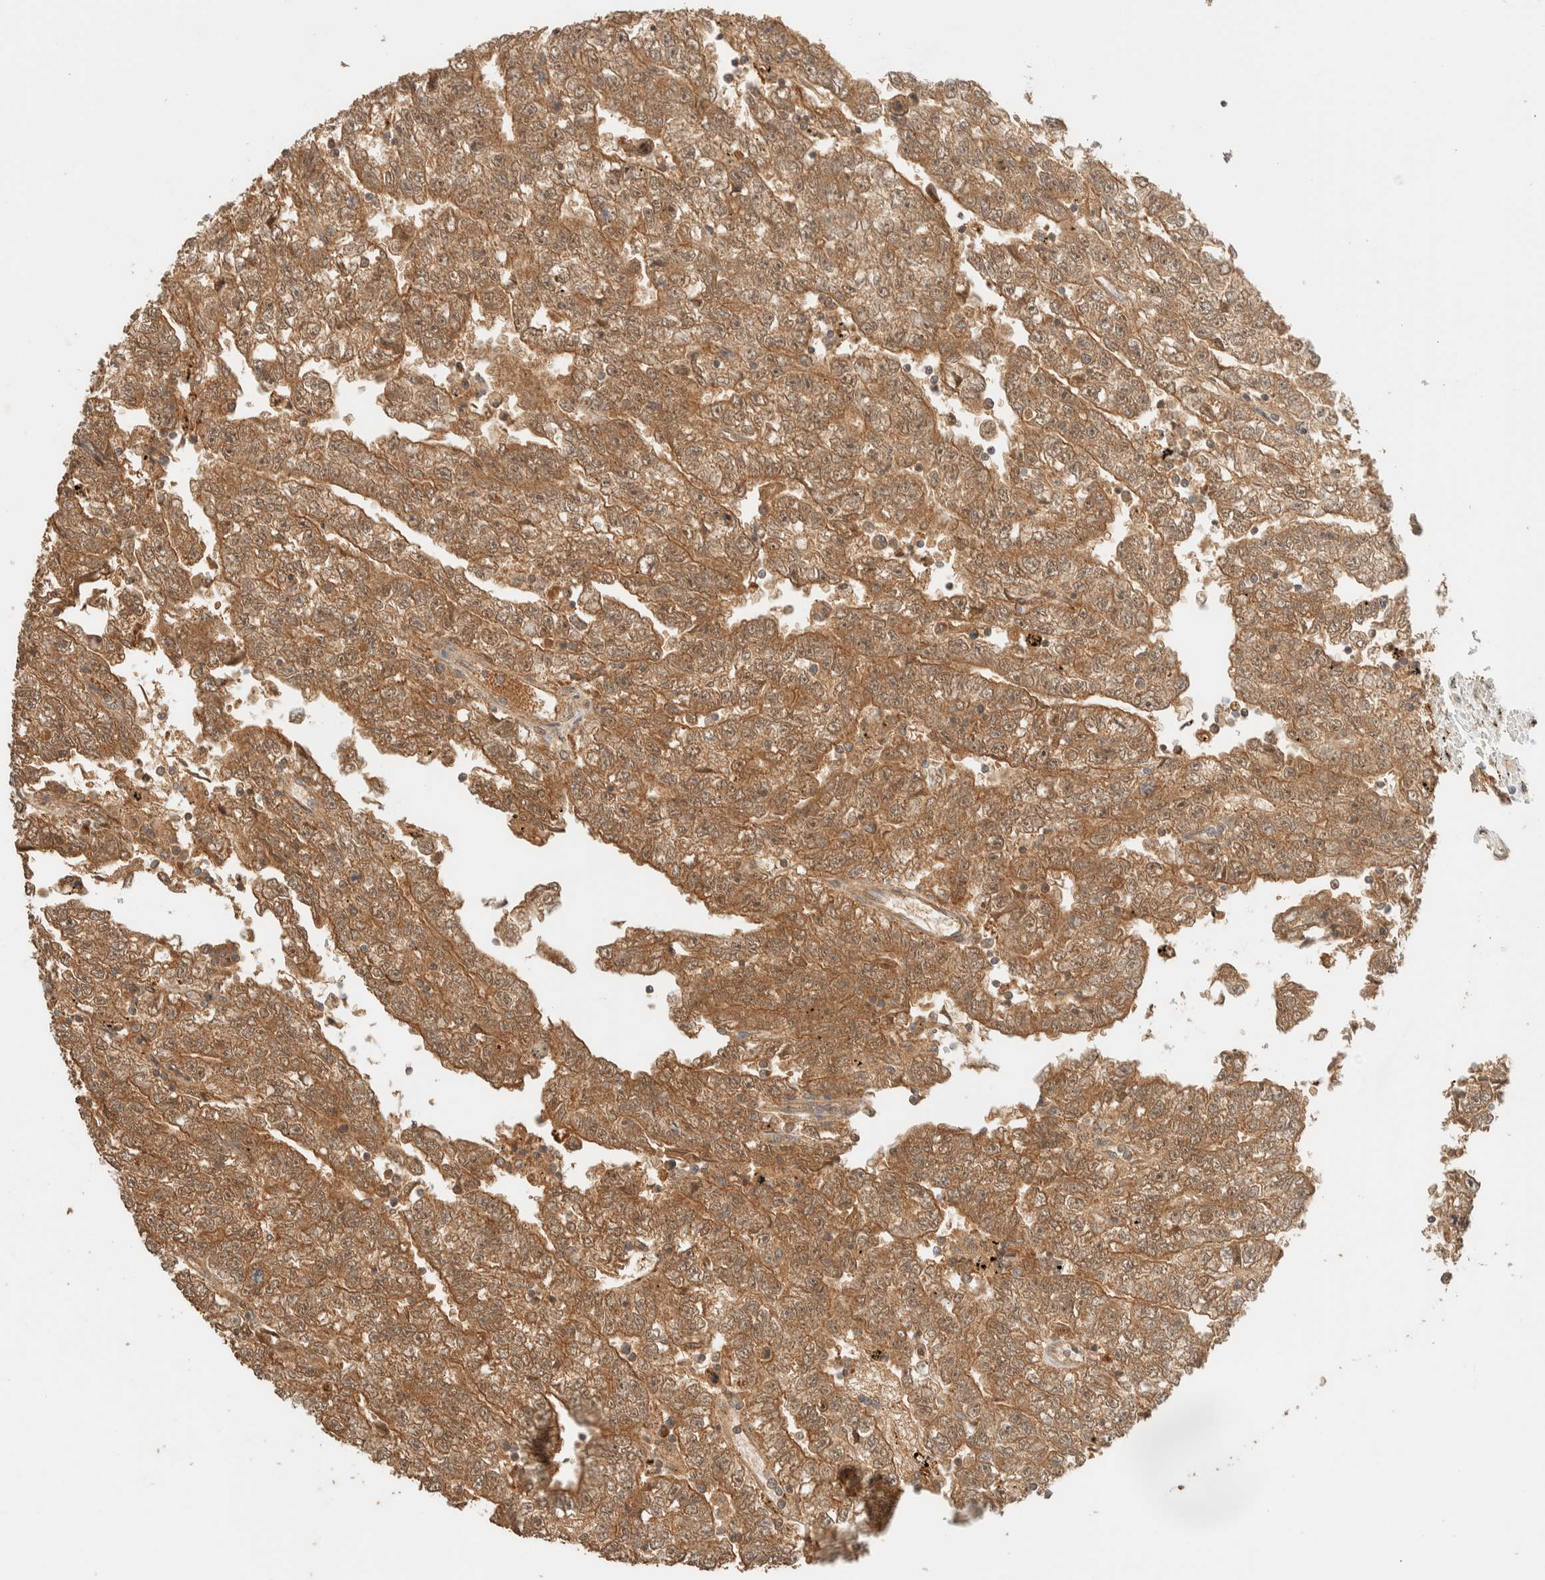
{"staining": {"intensity": "moderate", "quantity": ">75%", "location": "cytoplasmic/membranous"}, "tissue": "testis cancer", "cell_type": "Tumor cells", "image_type": "cancer", "snomed": [{"axis": "morphology", "description": "Carcinoma, Embryonal, NOS"}, {"axis": "topography", "description": "Testis"}], "caption": "Protein positivity by immunohistochemistry exhibits moderate cytoplasmic/membranous staining in approximately >75% of tumor cells in embryonal carcinoma (testis).", "gene": "ZBTB34", "patient": {"sex": "male", "age": 25}}